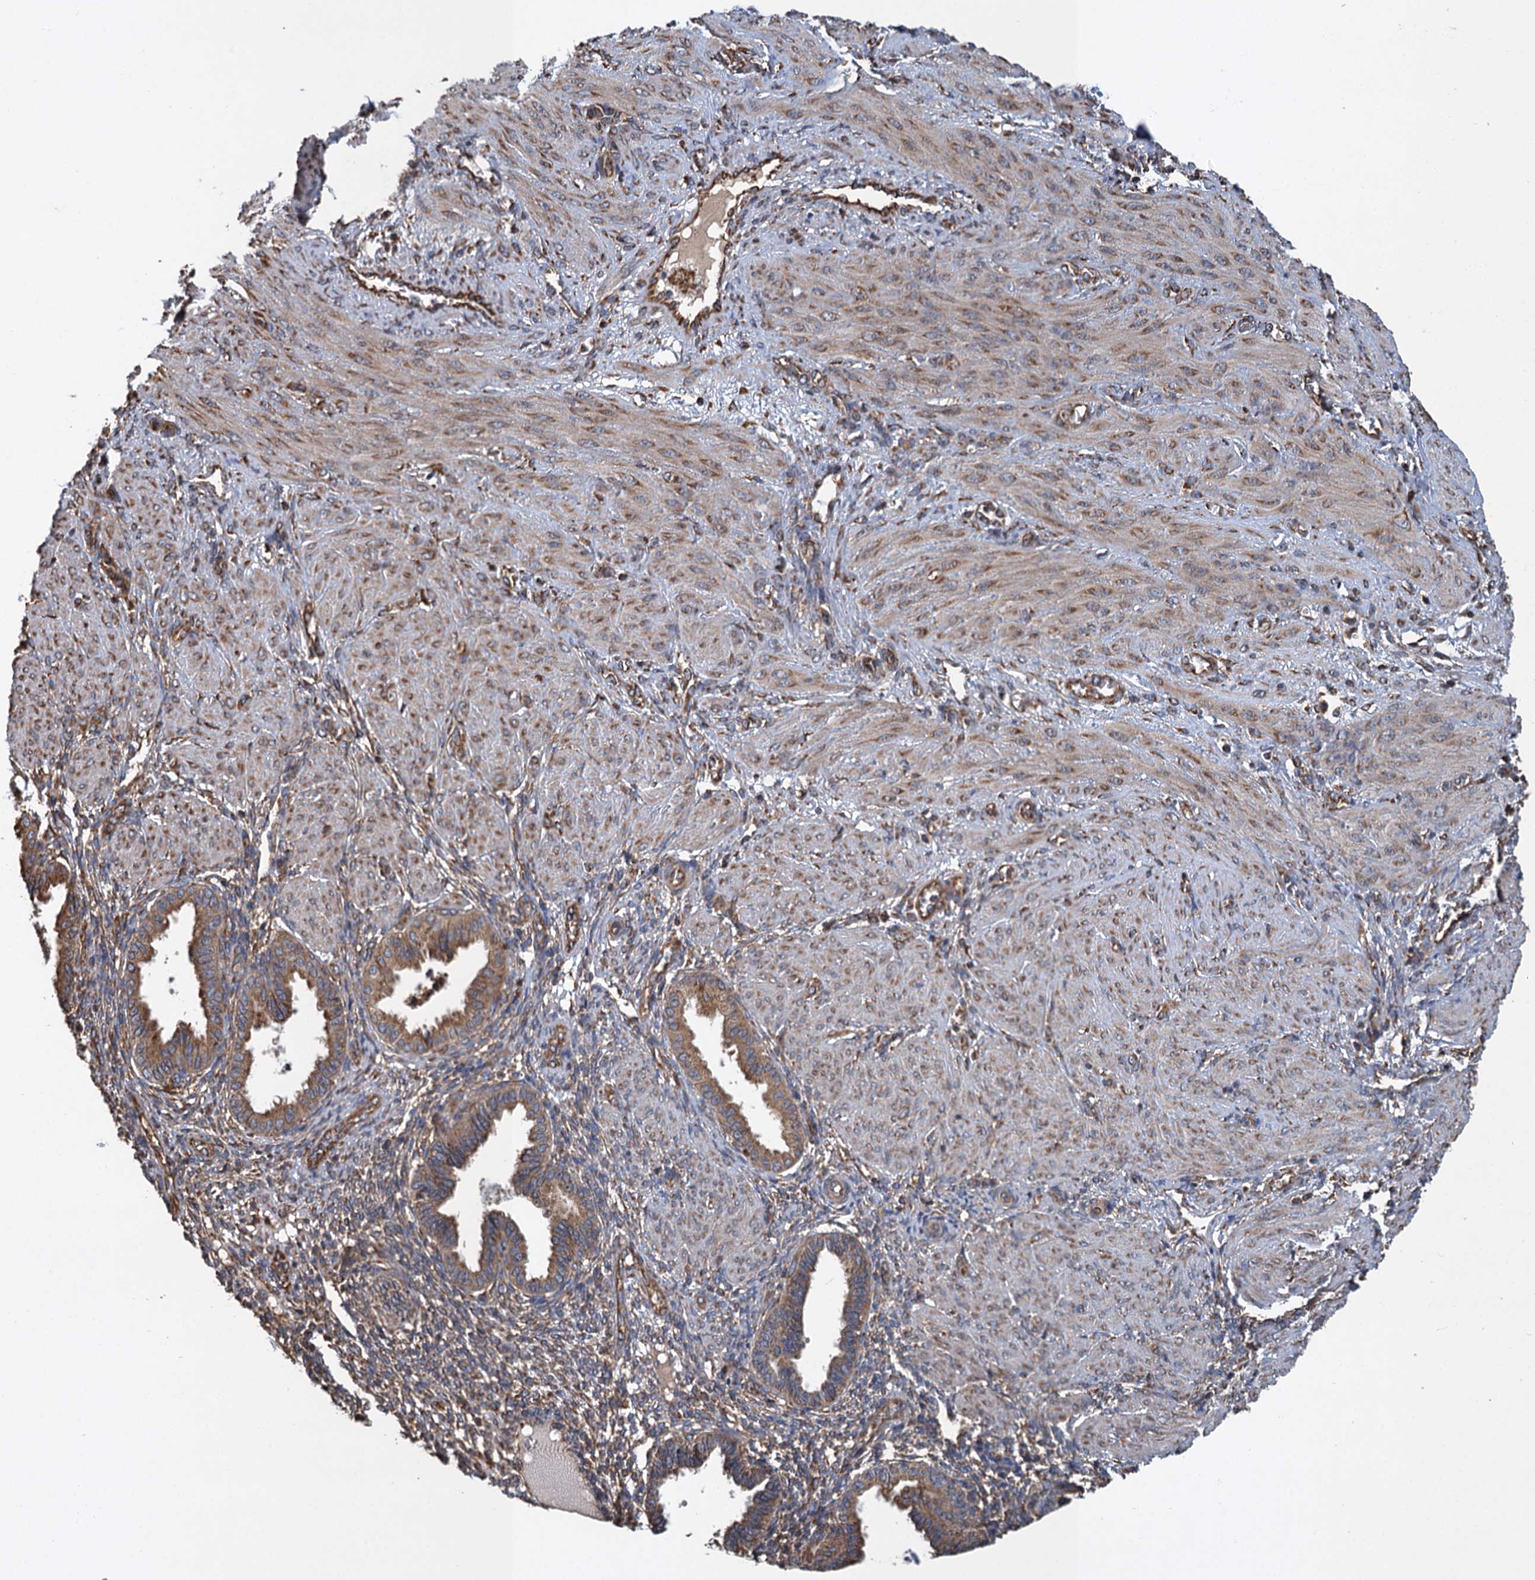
{"staining": {"intensity": "moderate", "quantity": "25%-75%", "location": "cytoplasmic/membranous"}, "tissue": "endometrium", "cell_type": "Cells in endometrial stroma", "image_type": "normal", "snomed": [{"axis": "morphology", "description": "Normal tissue, NOS"}, {"axis": "topography", "description": "Endometrium"}], "caption": "High-power microscopy captured an immunohistochemistry (IHC) micrograph of unremarkable endometrium, revealing moderate cytoplasmic/membranous expression in approximately 25%-75% of cells in endometrial stroma.", "gene": "LINS1", "patient": {"sex": "female", "age": 33}}